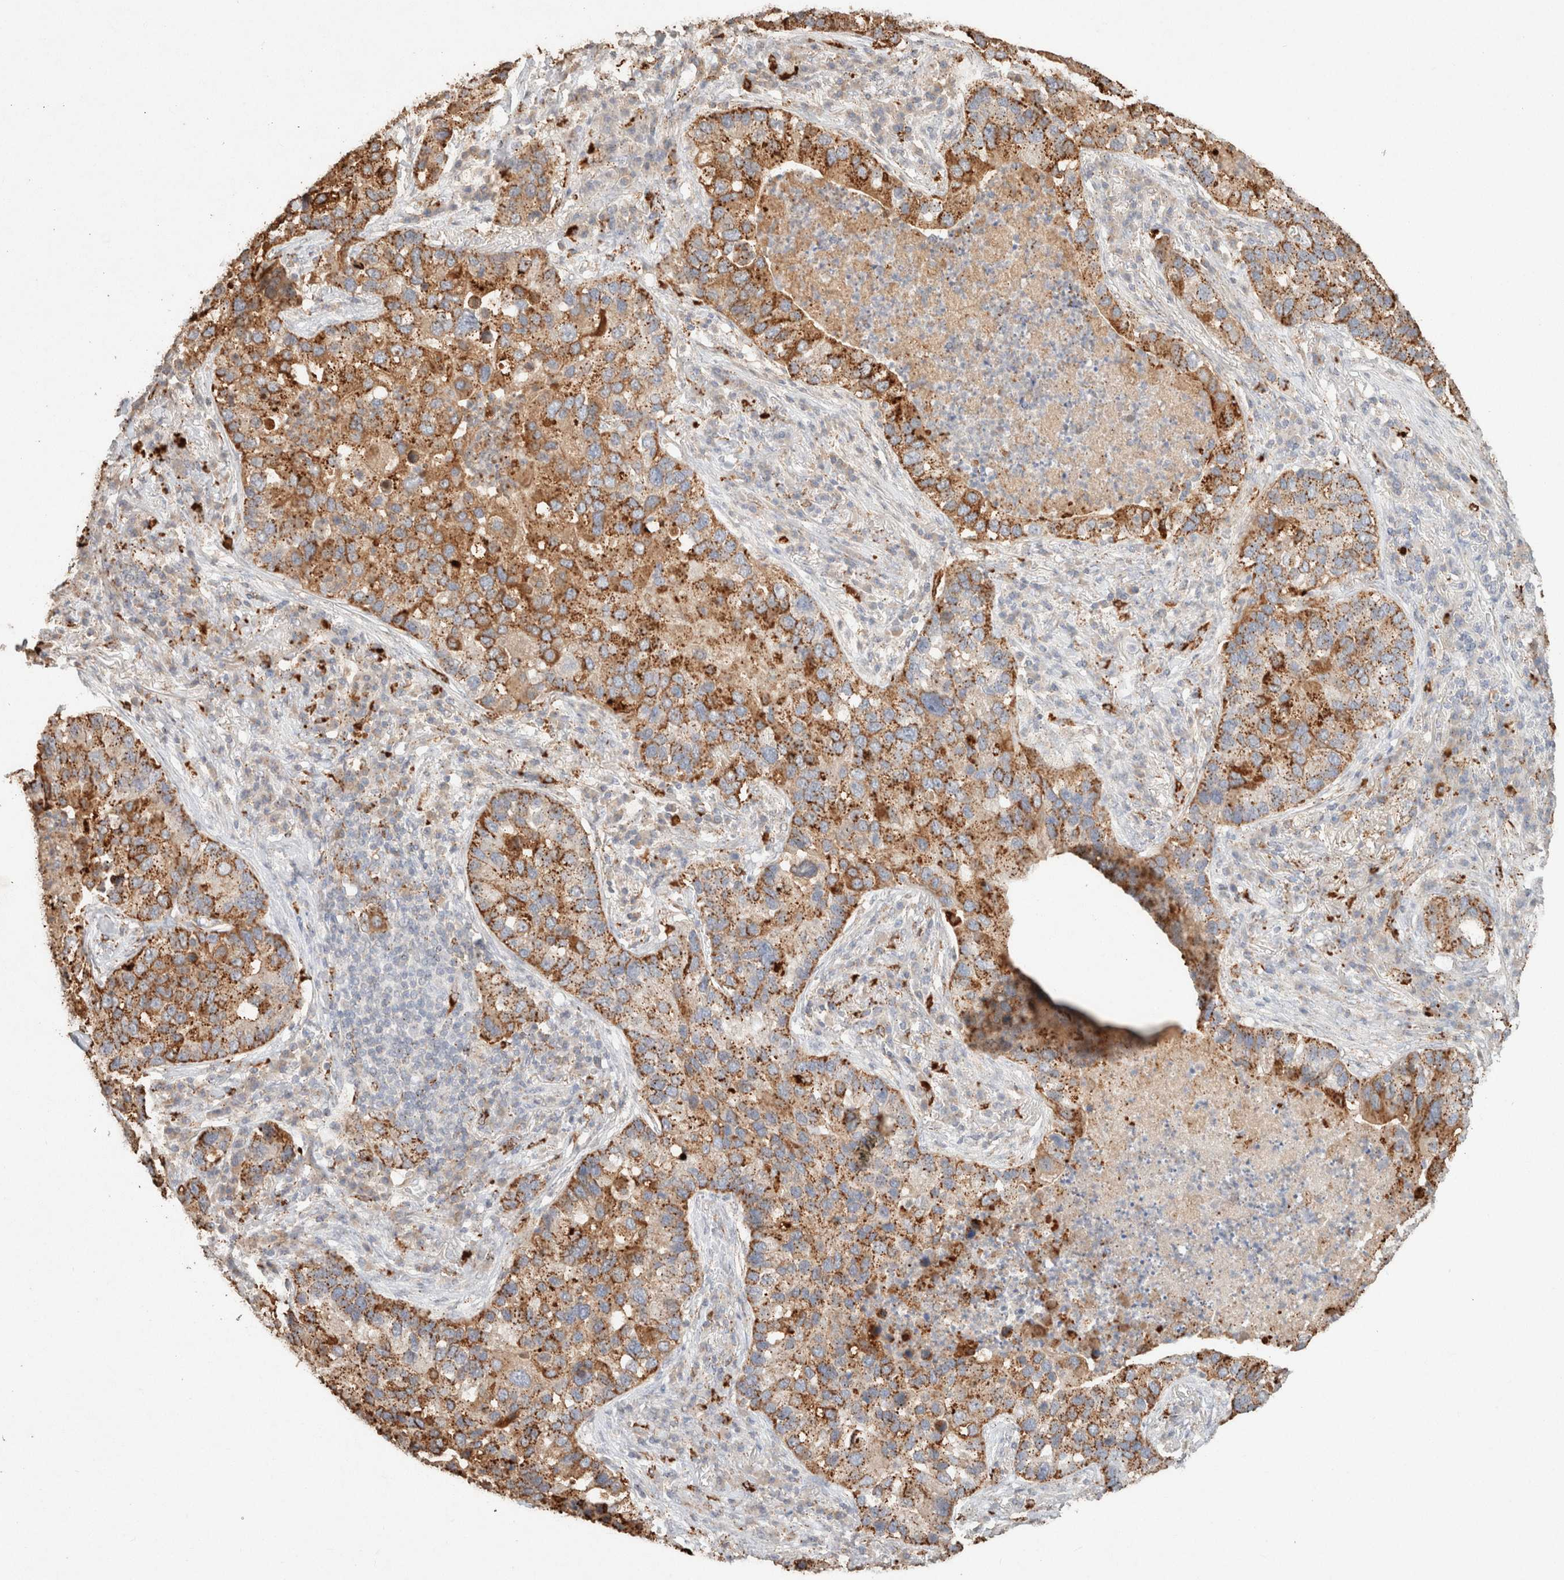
{"staining": {"intensity": "moderate", "quantity": ">75%", "location": "cytoplasmic/membranous"}, "tissue": "lung cancer", "cell_type": "Tumor cells", "image_type": "cancer", "snomed": [{"axis": "morphology", "description": "Normal tissue, NOS"}, {"axis": "morphology", "description": "Adenocarcinoma, NOS"}, {"axis": "topography", "description": "Bronchus"}, {"axis": "topography", "description": "Lung"}], "caption": "This is a histology image of IHC staining of lung adenocarcinoma, which shows moderate positivity in the cytoplasmic/membranous of tumor cells.", "gene": "CTSC", "patient": {"sex": "male", "age": 54}}